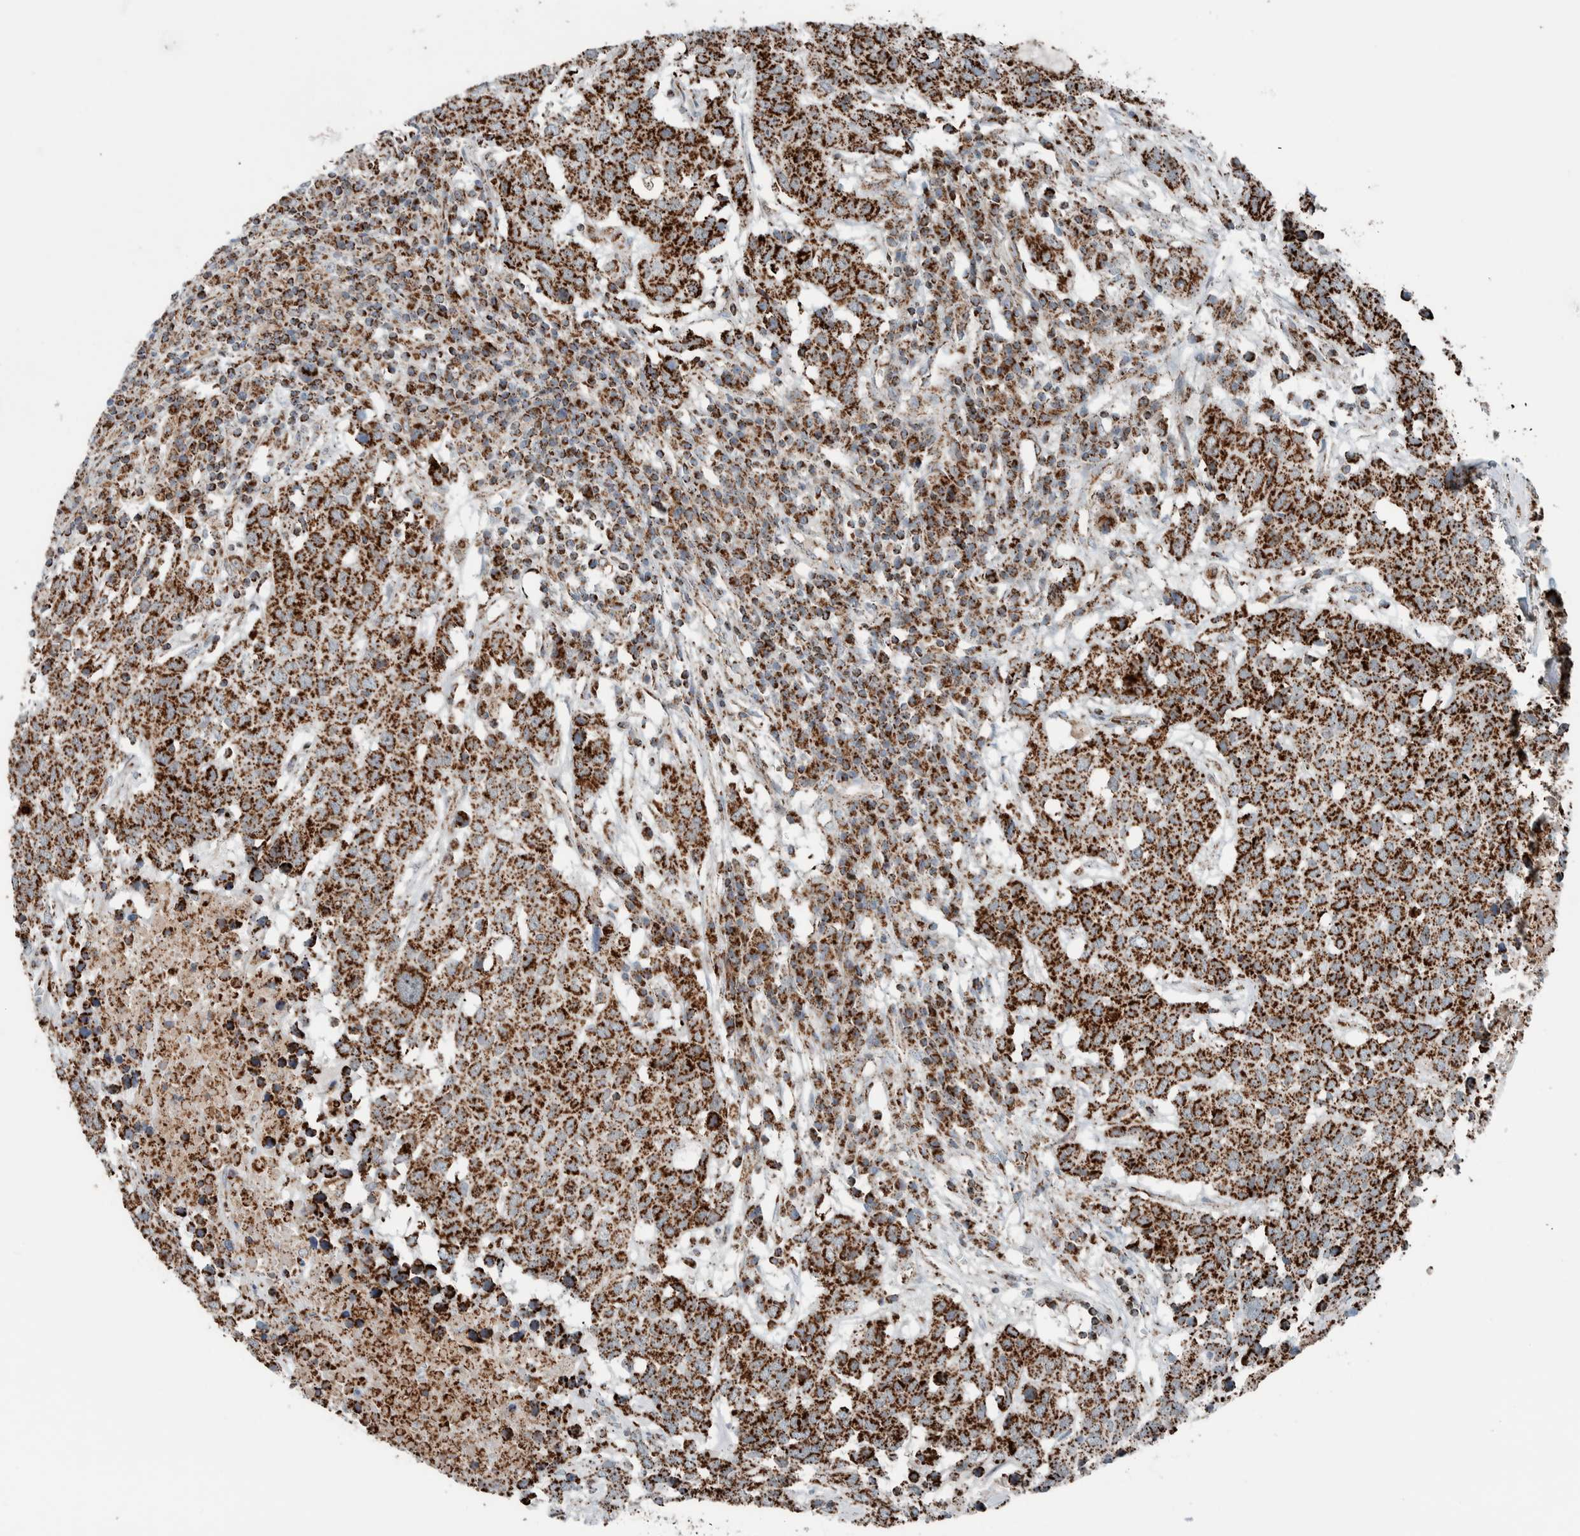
{"staining": {"intensity": "moderate", "quantity": ">75%", "location": "cytoplasmic/membranous"}, "tissue": "head and neck cancer", "cell_type": "Tumor cells", "image_type": "cancer", "snomed": [{"axis": "morphology", "description": "Squamous cell carcinoma, NOS"}, {"axis": "topography", "description": "Head-Neck"}], "caption": "DAB (3,3'-diaminobenzidine) immunohistochemical staining of head and neck cancer reveals moderate cytoplasmic/membranous protein expression in approximately >75% of tumor cells.", "gene": "CNTROB", "patient": {"sex": "male", "age": 66}}